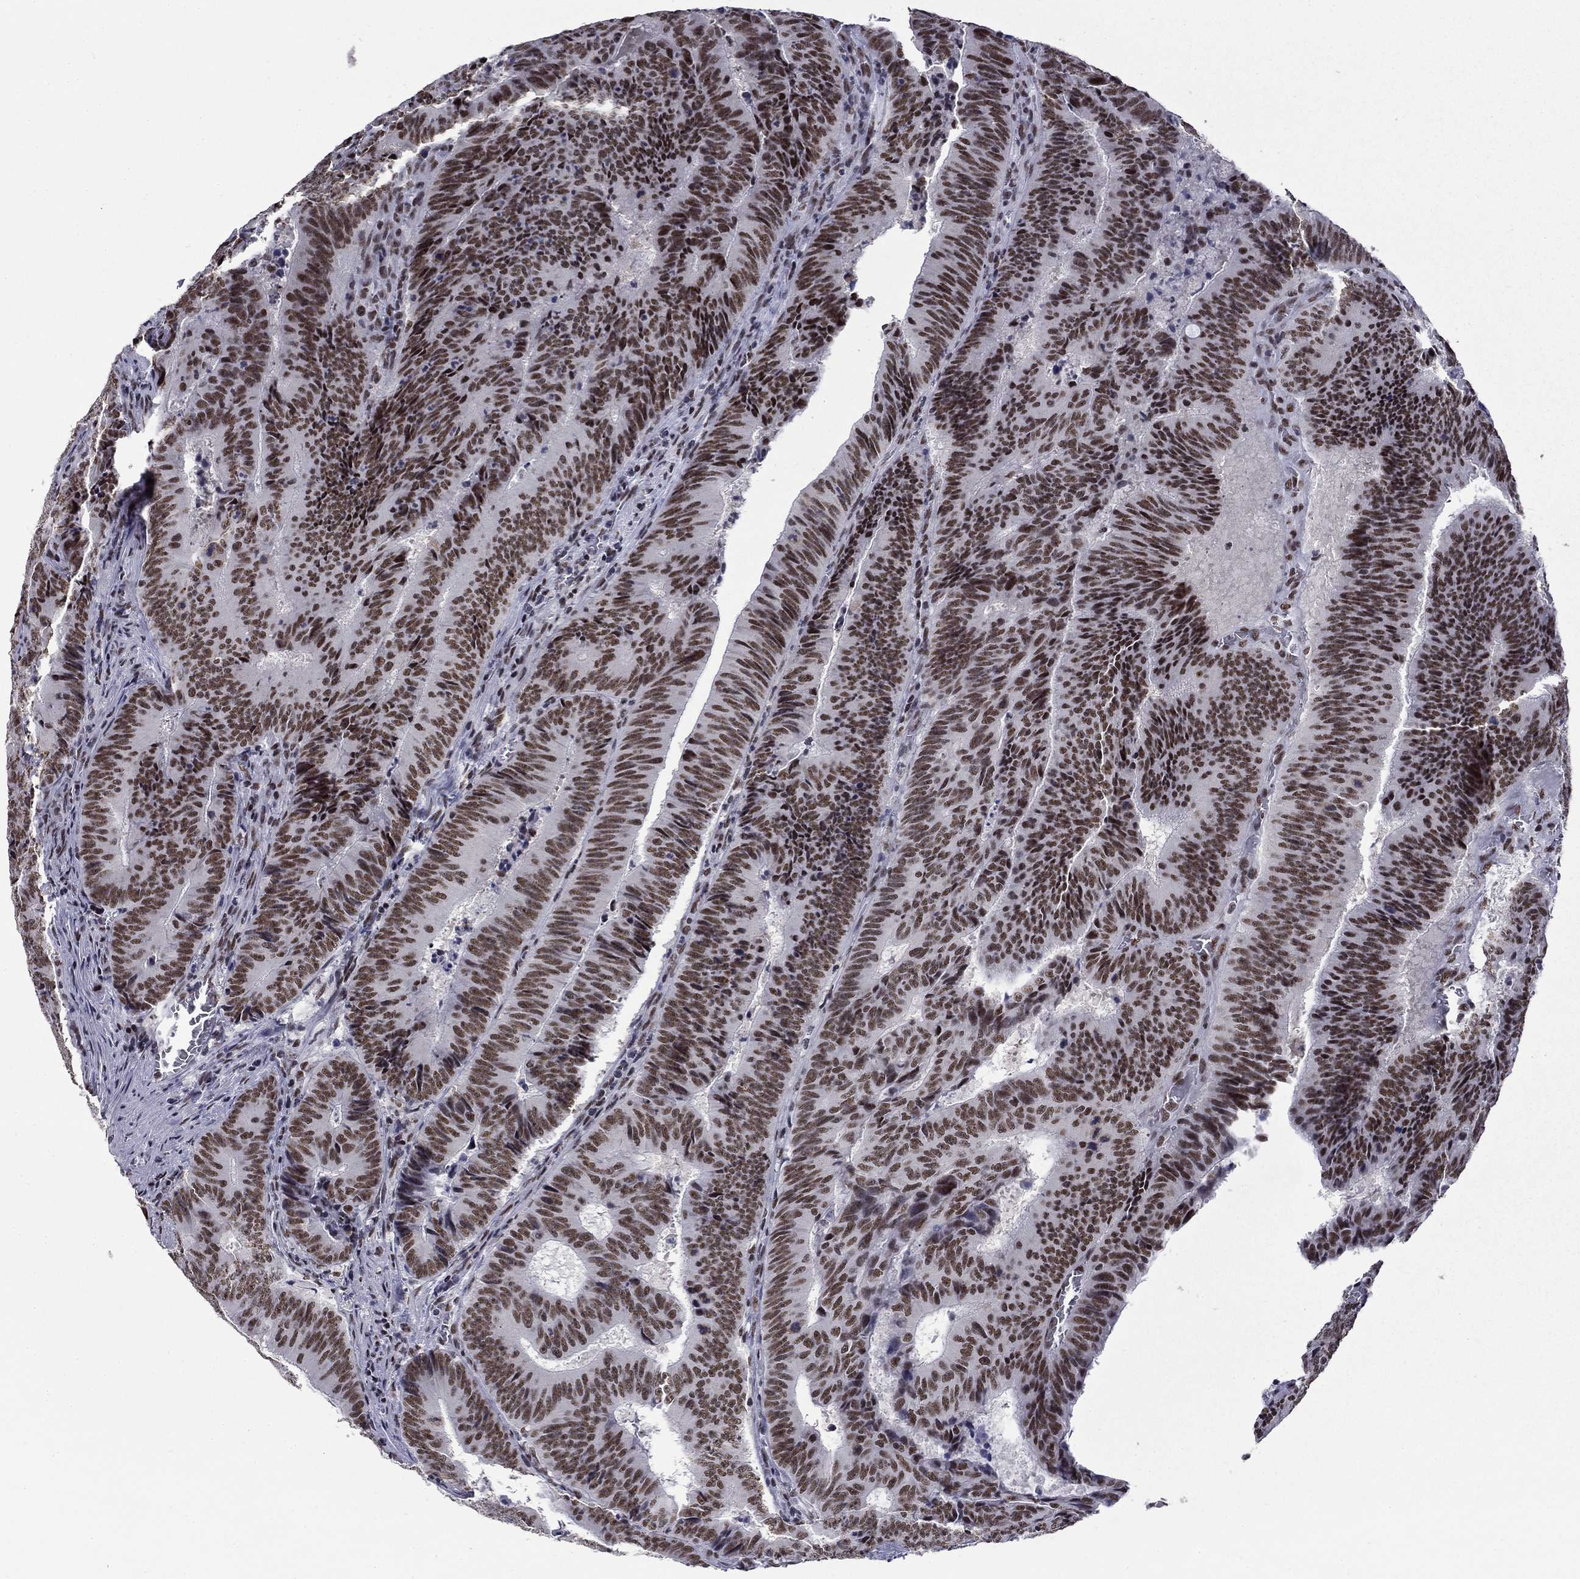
{"staining": {"intensity": "strong", "quantity": ">75%", "location": "nuclear"}, "tissue": "colorectal cancer", "cell_type": "Tumor cells", "image_type": "cancer", "snomed": [{"axis": "morphology", "description": "Adenocarcinoma, NOS"}, {"axis": "topography", "description": "Colon"}], "caption": "Colorectal adenocarcinoma tissue shows strong nuclear positivity in about >75% of tumor cells, visualized by immunohistochemistry. The staining was performed using DAB (3,3'-diaminobenzidine), with brown indicating positive protein expression. Nuclei are stained blue with hematoxylin.", "gene": "ETV5", "patient": {"sex": "female", "age": 82}}